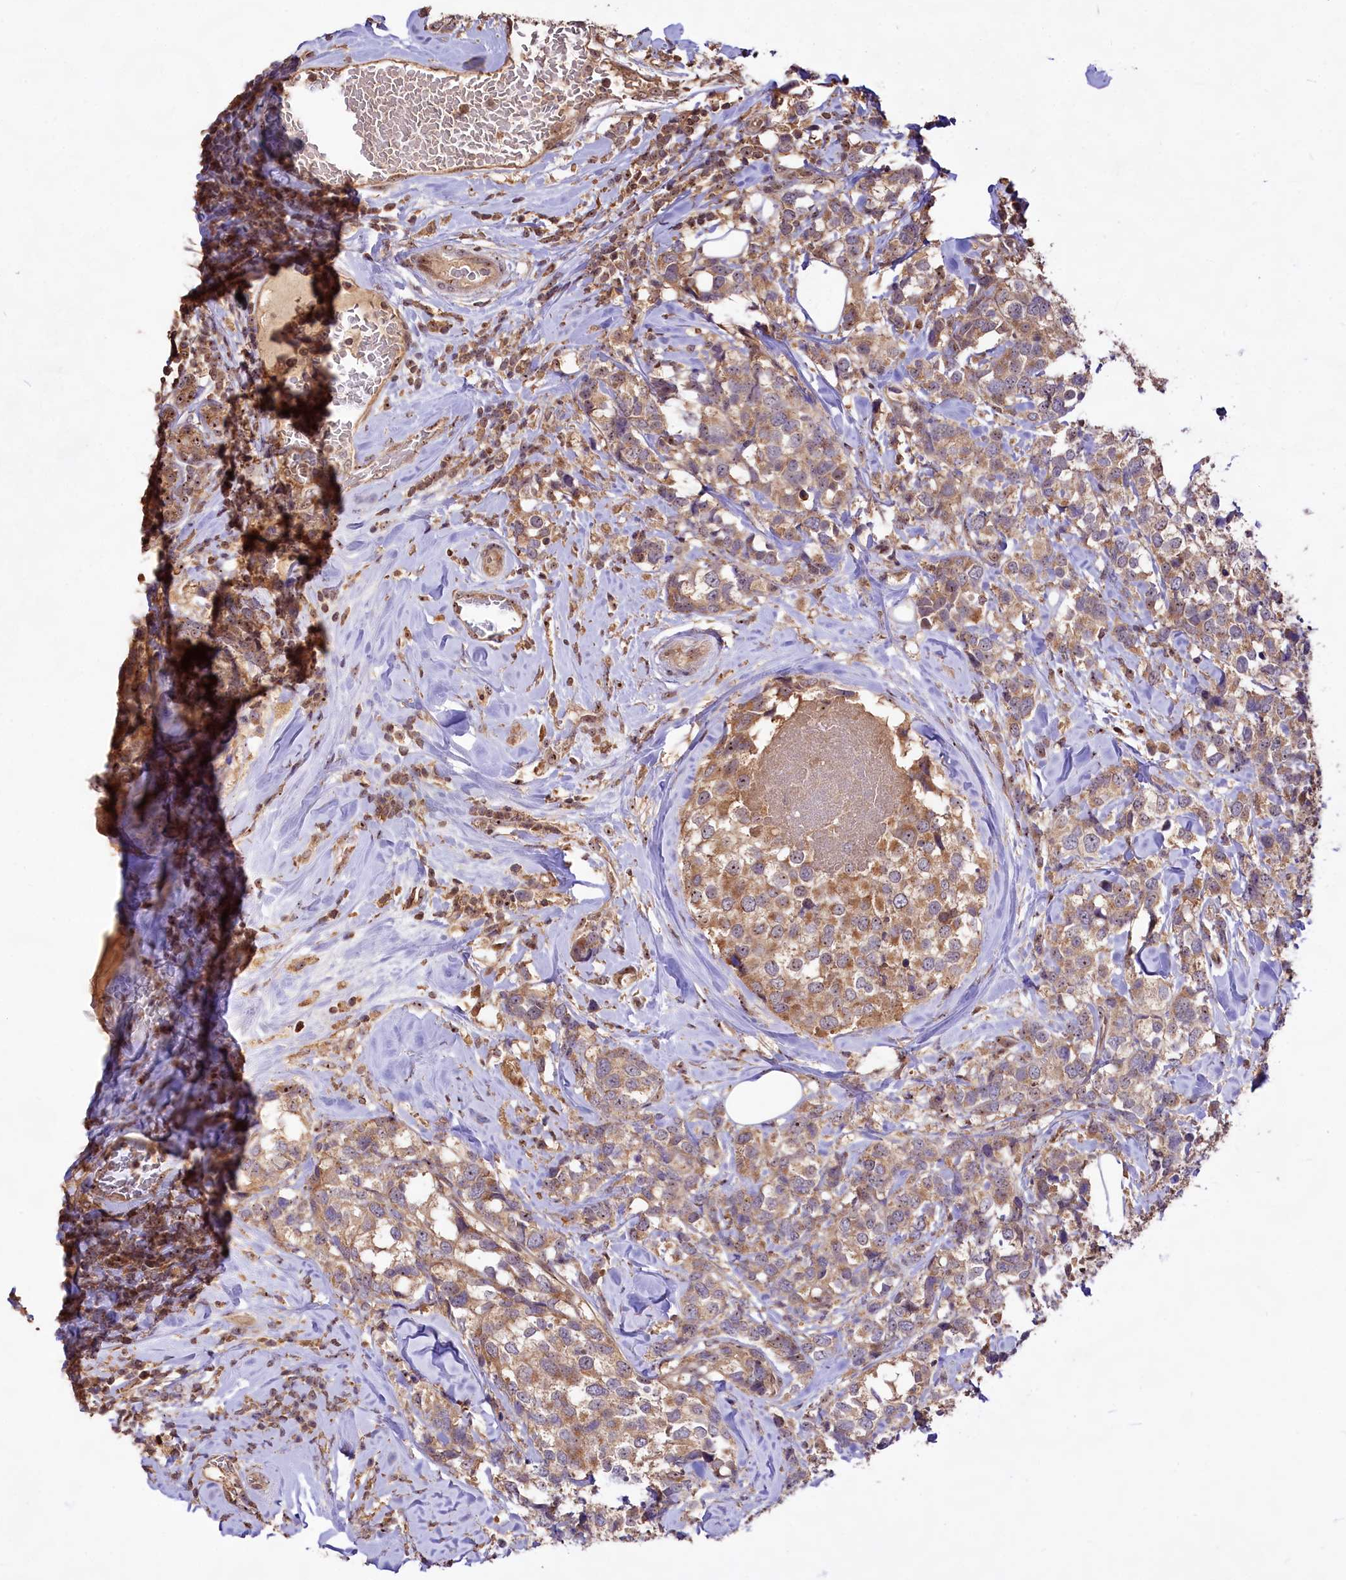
{"staining": {"intensity": "moderate", "quantity": ">75%", "location": "cytoplasmic/membranous"}, "tissue": "breast cancer", "cell_type": "Tumor cells", "image_type": "cancer", "snomed": [{"axis": "morphology", "description": "Lobular carcinoma"}, {"axis": "topography", "description": "Breast"}], "caption": "Lobular carcinoma (breast) was stained to show a protein in brown. There is medium levels of moderate cytoplasmic/membranous positivity in about >75% of tumor cells.", "gene": "RRP8", "patient": {"sex": "female", "age": 59}}